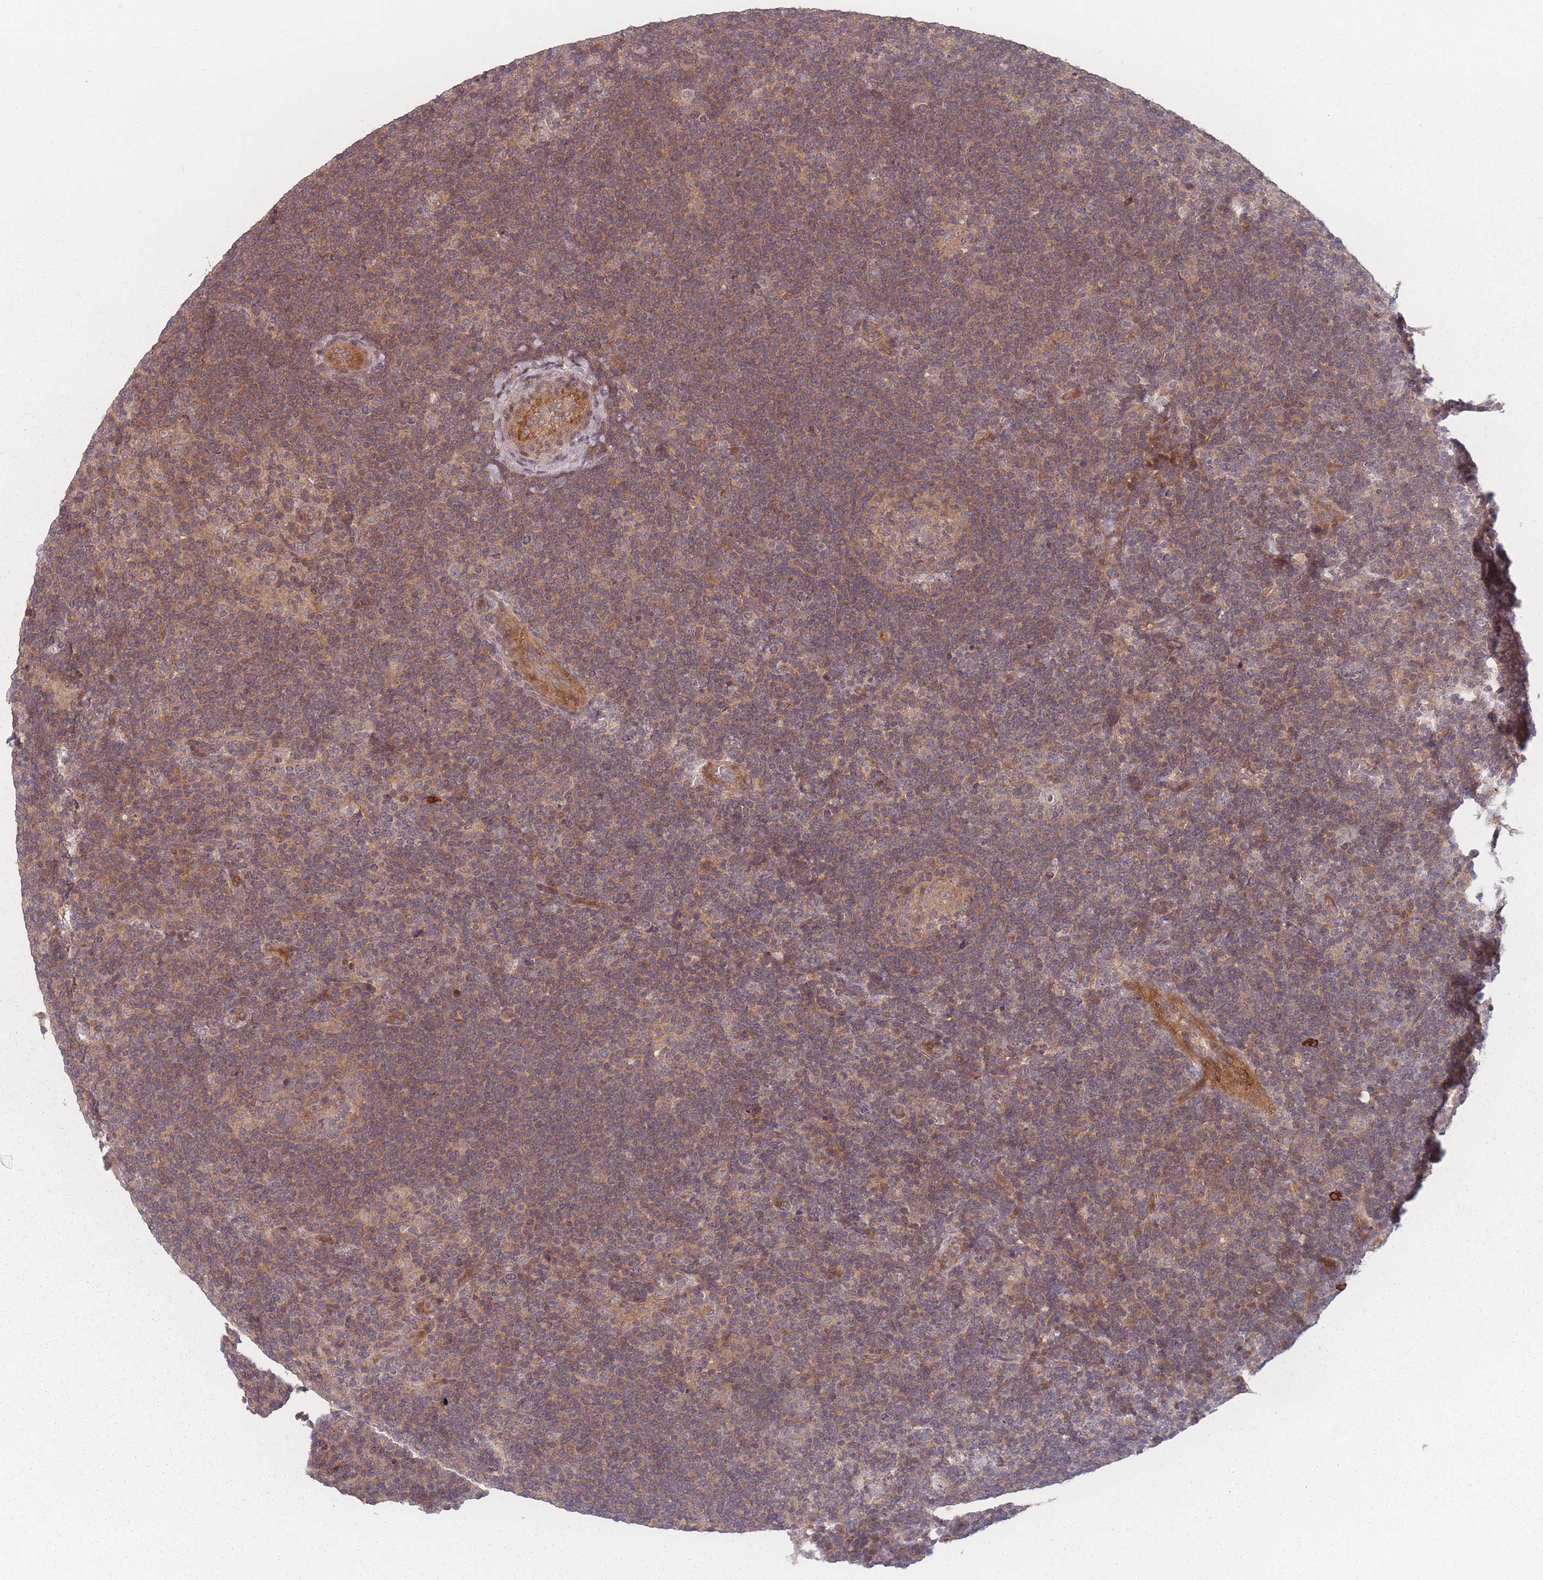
{"staining": {"intensity": "weak", "quantity": "25%-75%", "location": "cytoplasmic/membranous"}, "tissue": "lymphoma", "cell_type": "Tumor cells", "image_type": "cancer", "snomed": [{"axis": "morphology", "description": "Hodgkin's disease, NOS"}, {"axis": "topography", "description": "Lymph node"}], "caption": "Hodgkin's disease stained with a protein marker displays weak staining in tumor cells.", "gene": "HAGH", "patient": {"sex": "female", "age": 57}}